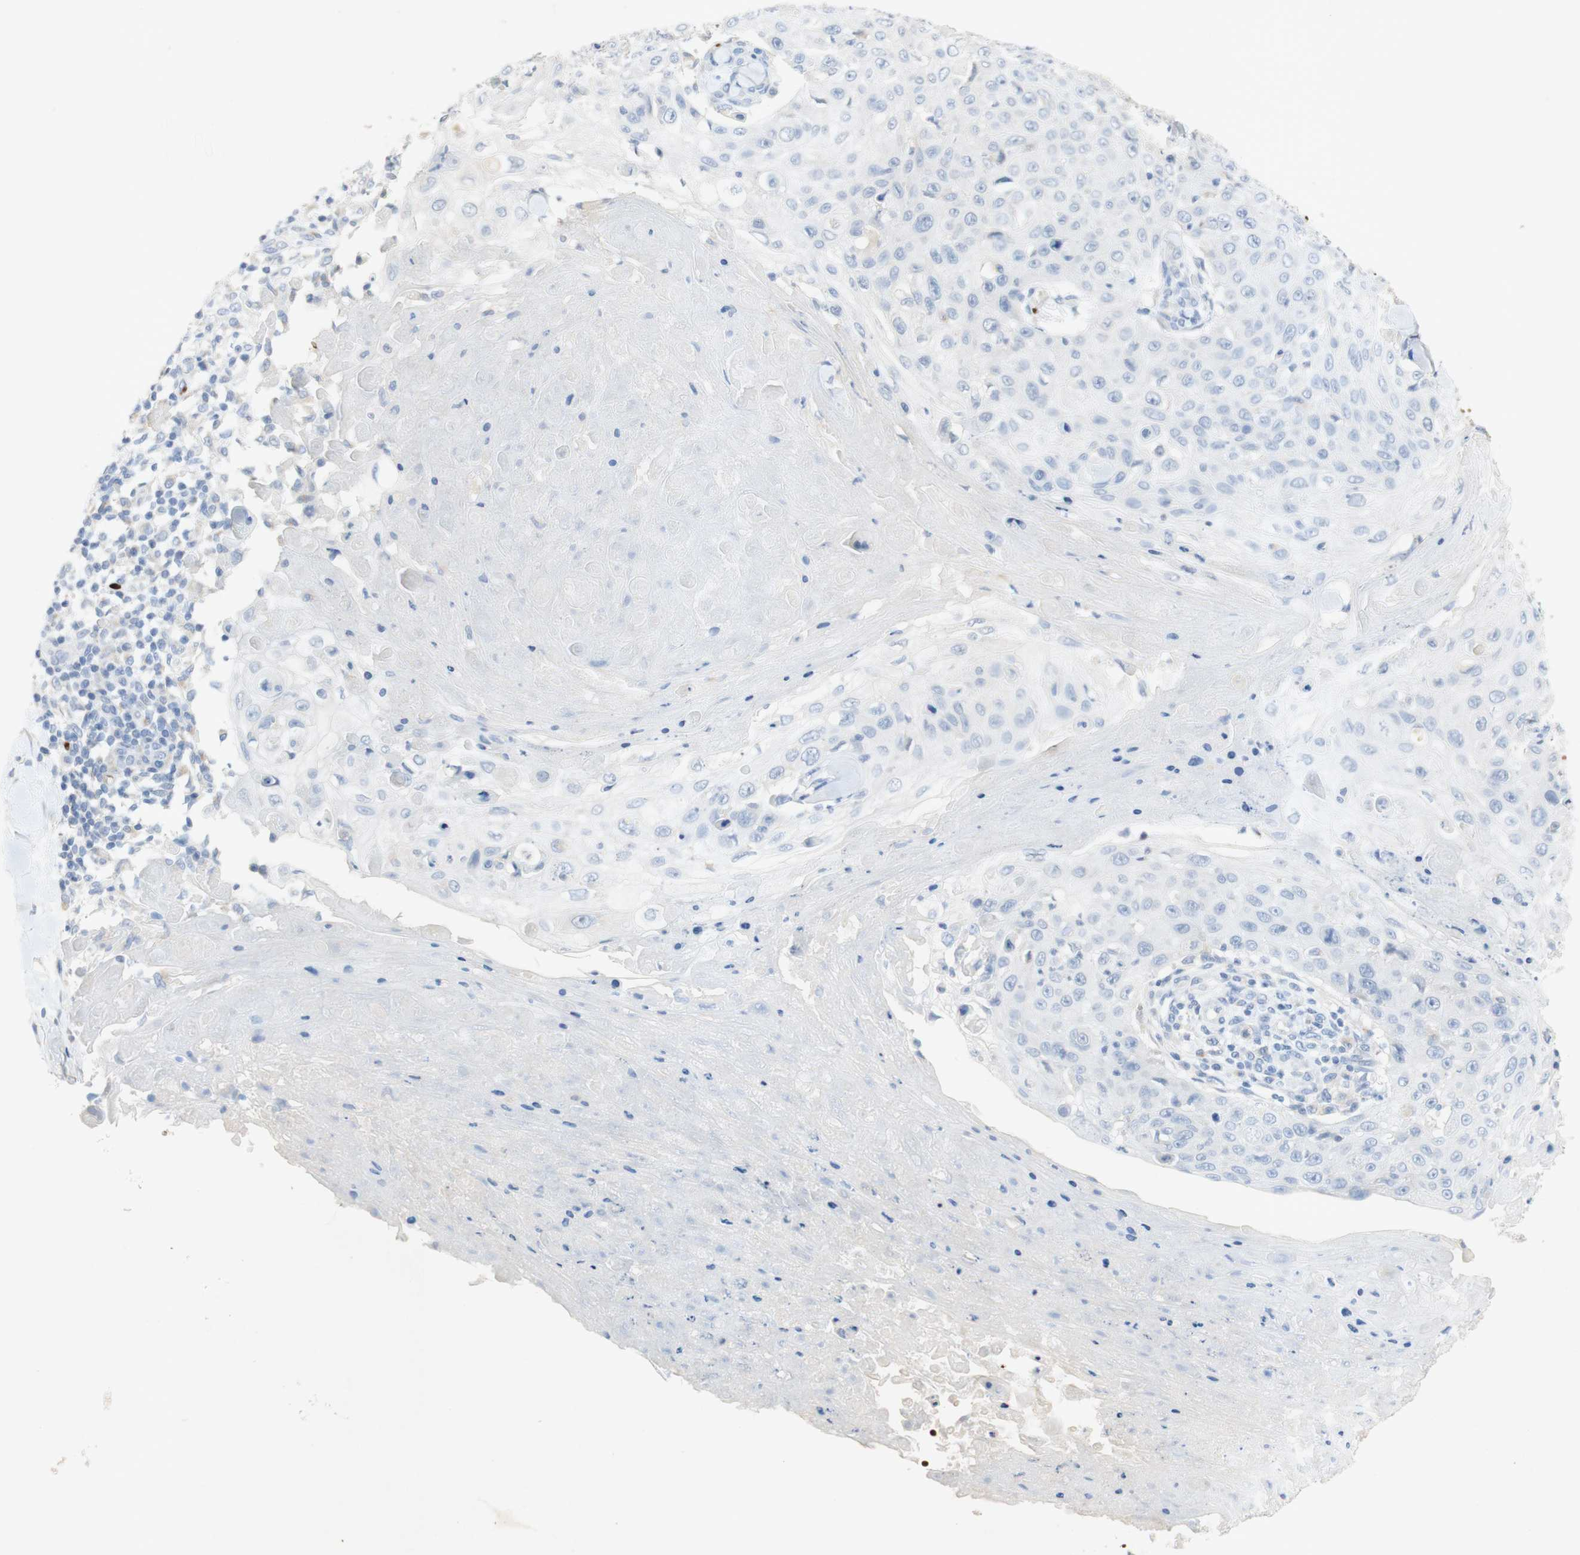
{"staining": {"intensity": "negative", "quantity": "none", "location": "none"}, "tissue": "skin cancer", "cell_type": "Tumor cells", "image_type": "cancer", "snomed": [{"axis": "morphology", "description": "Squamous cell carcinoma, NOS"}, {"axis": "topography", "description": "Skin"}], "caption": "Tumor cells are negative for protein expression in human squamous cell carcinoma (skin).", "gene": "EPO", "patient": {"sex": "male", "age": 86}}